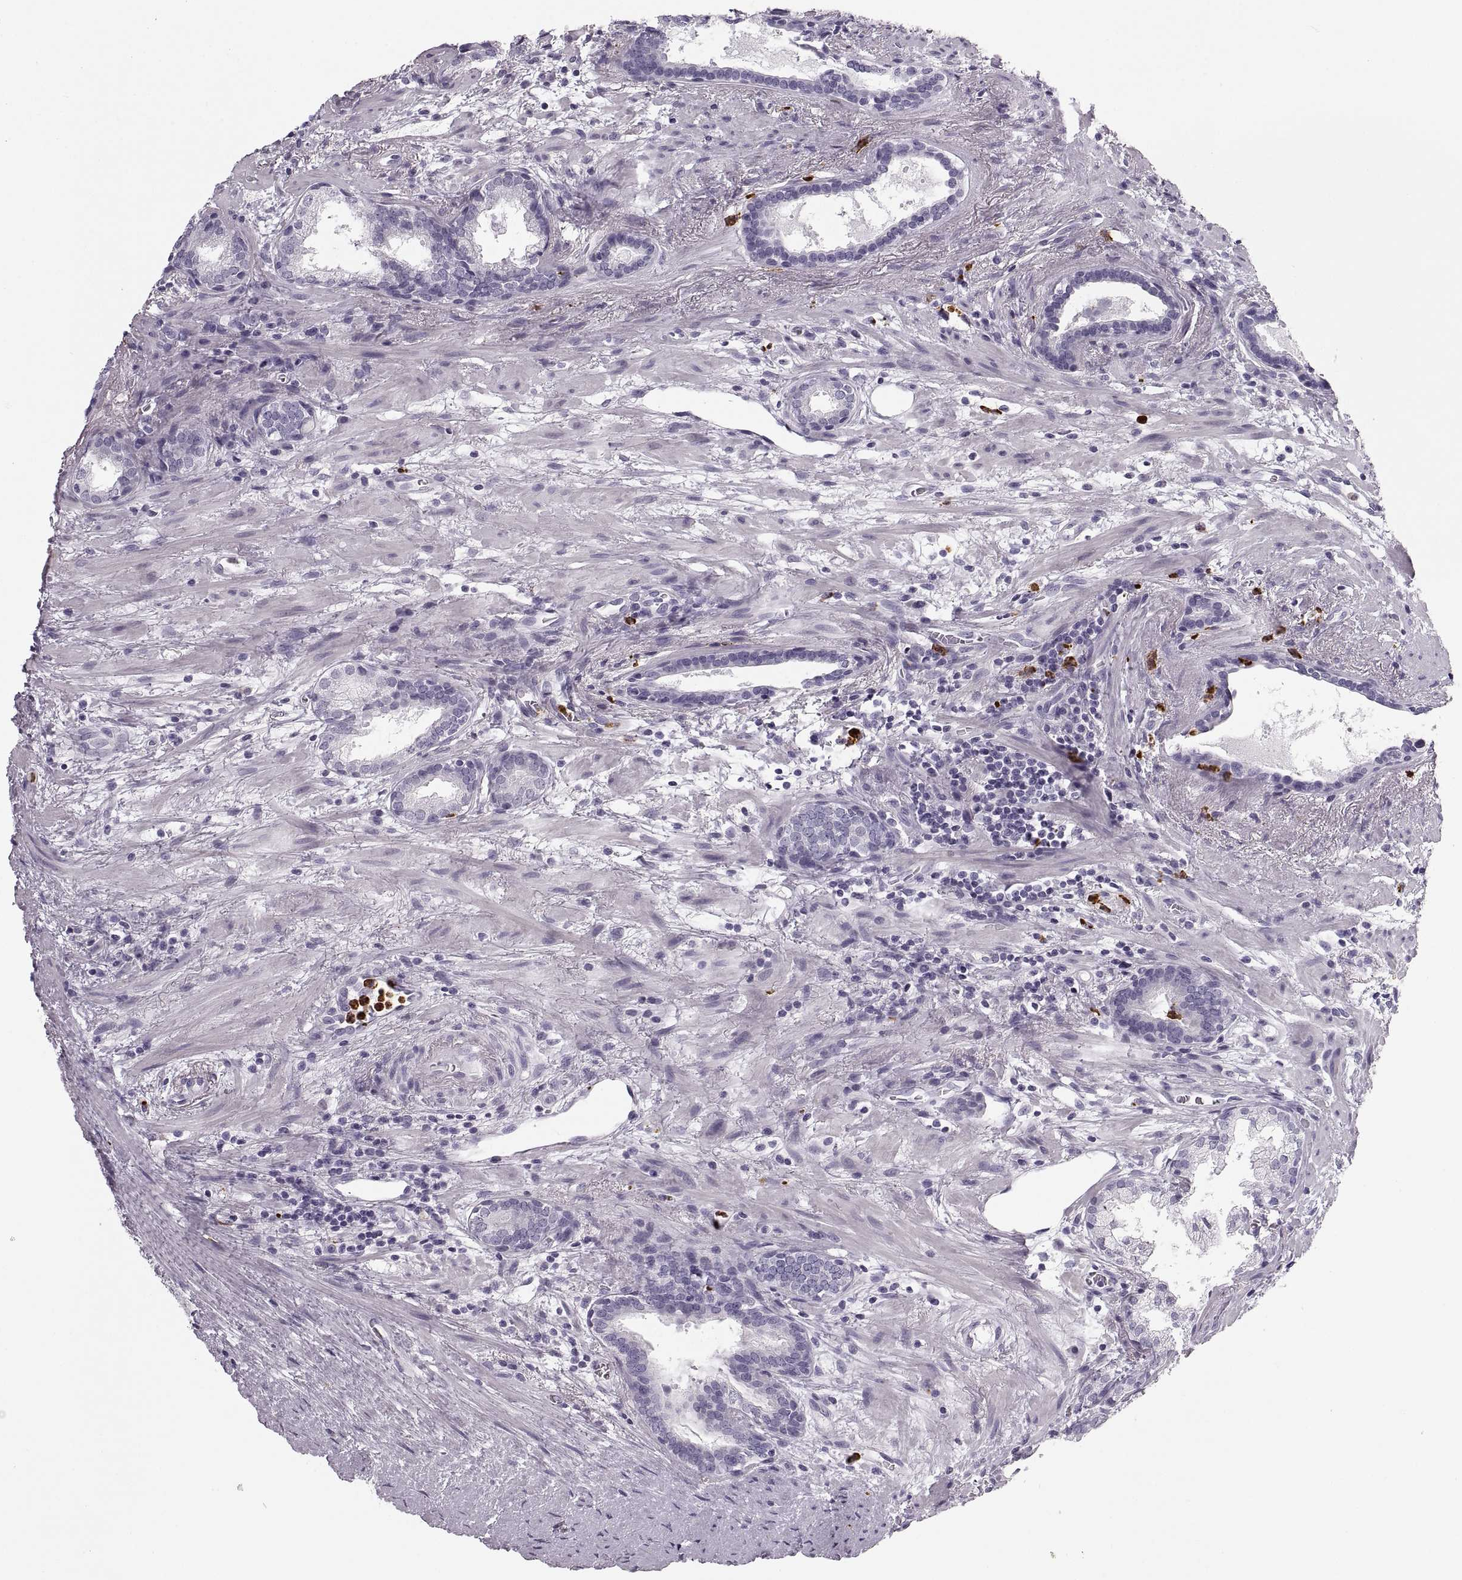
{"staining": {"intensity": "negative", "quantity": "none", "location": "none"}, "tissue": "prostate cancer", "cell_type": "Tumor cells", "image_type": "cancer", "snomed": [{"axis": "morphology", "description": "Adenocarcinoma, NOS"}, {"axis": "topography", "description": "Prostate"}], "caption": "The immunohistochemistry (IHC) image has no significant positivity in tumor cells of prostate cancer tissue.", "gene": "MILR1", "patient": {"sex": "male", "age": 66}}